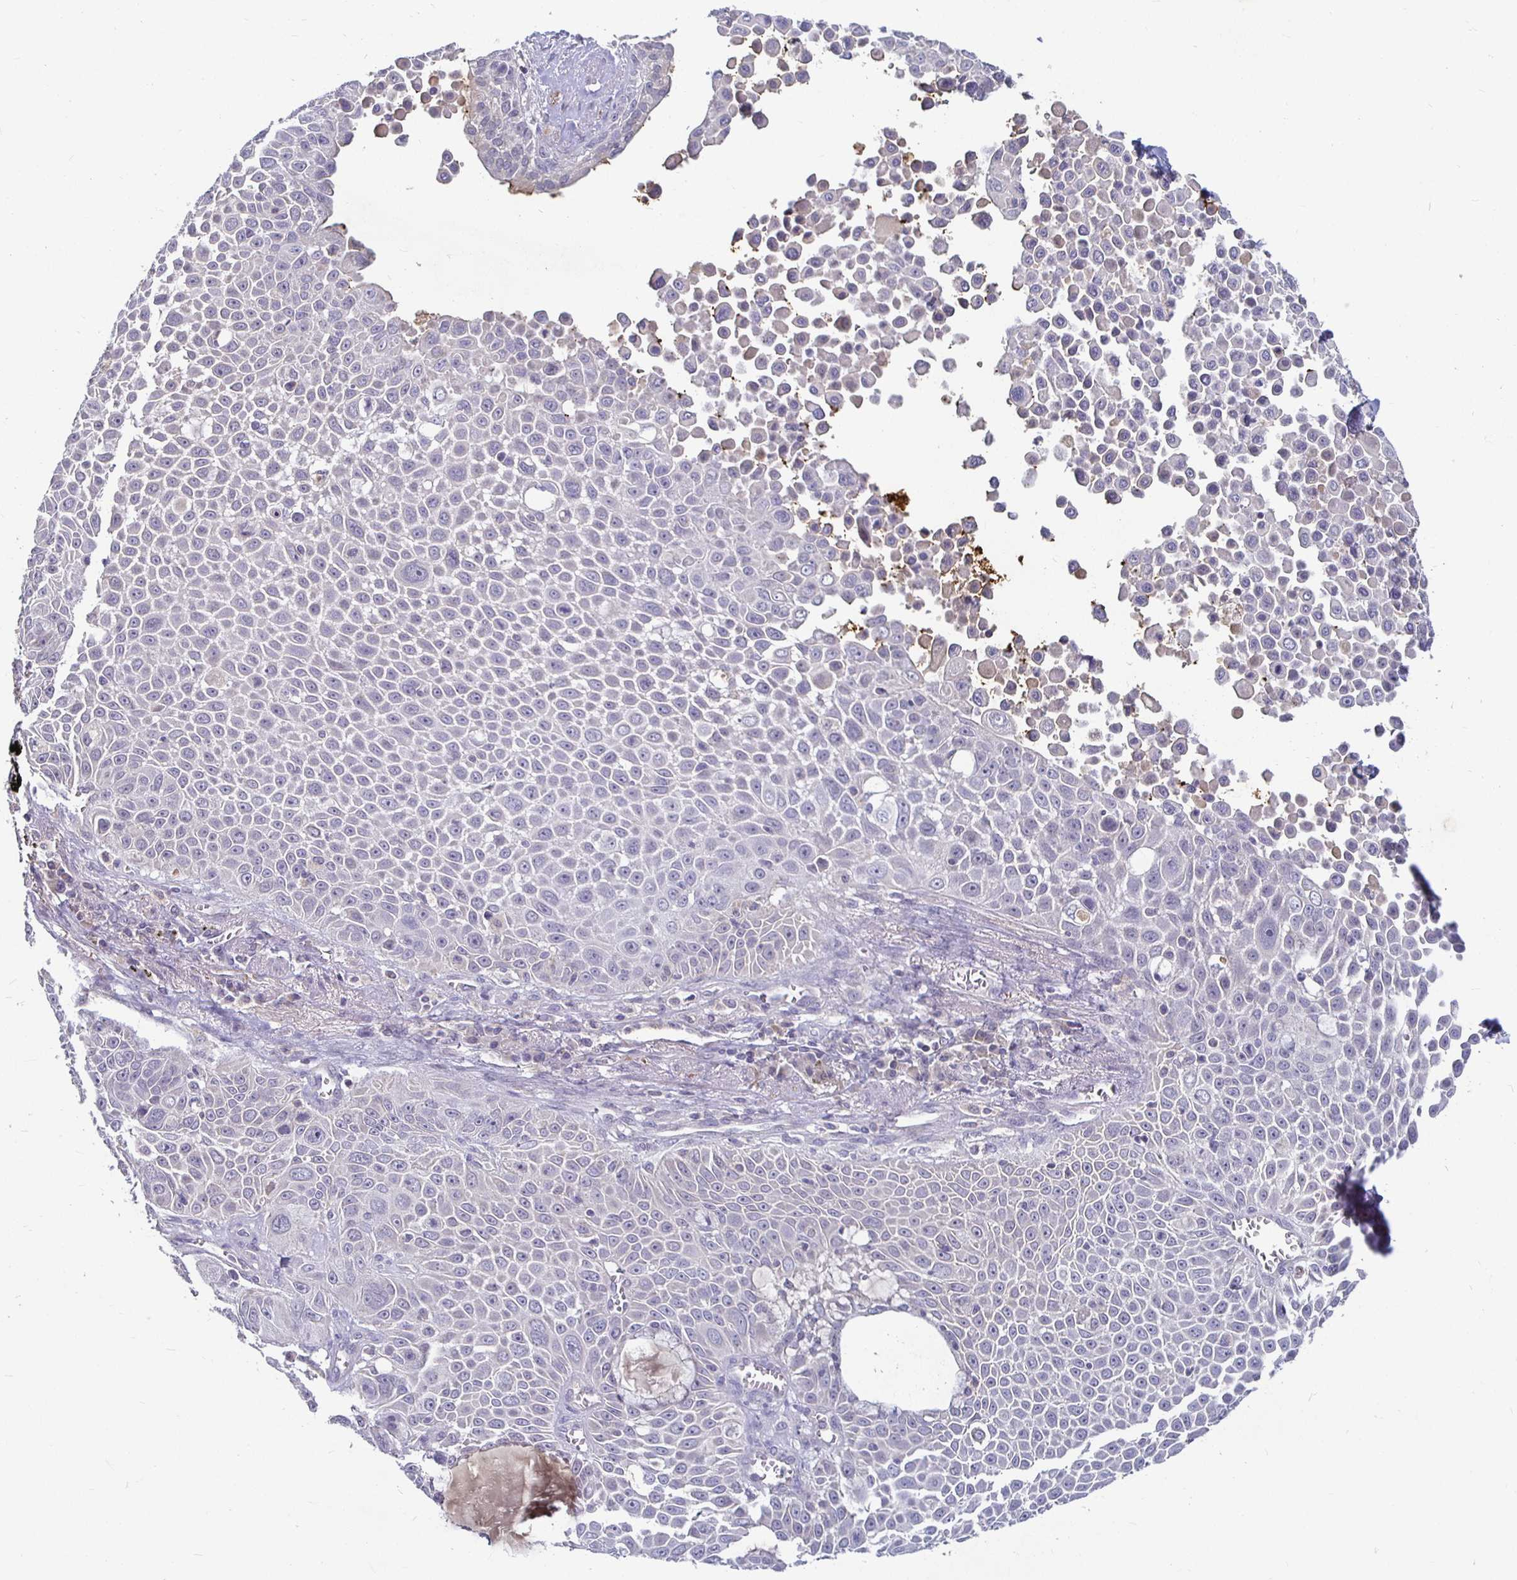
{"staining": {"intensity": "negative", "quantity": "none", "location": "none"}, "tissue": "lung cancer", "cell_type": "Tumor cells", "image_type": "cancer", "snomed": [{"axis": "morphology", "description": "Squamous cell carcinoma, NOS"}, {"axis": "morphology", "description": "Squamous cell carcinoma, metastatic, NOS"}, {"axis": "topography", "description": "Lymph node"}, {"axis": "topography", "description": "Lung"}], "caption": "IHC image of neoplastic tissue: metastatic squamous cell carcinoma (lung) stained with DAB reveals no significant protein staining in tumor cells.", "gene": "RNF144B", "patient": {"sex": "female", "age": 62}}